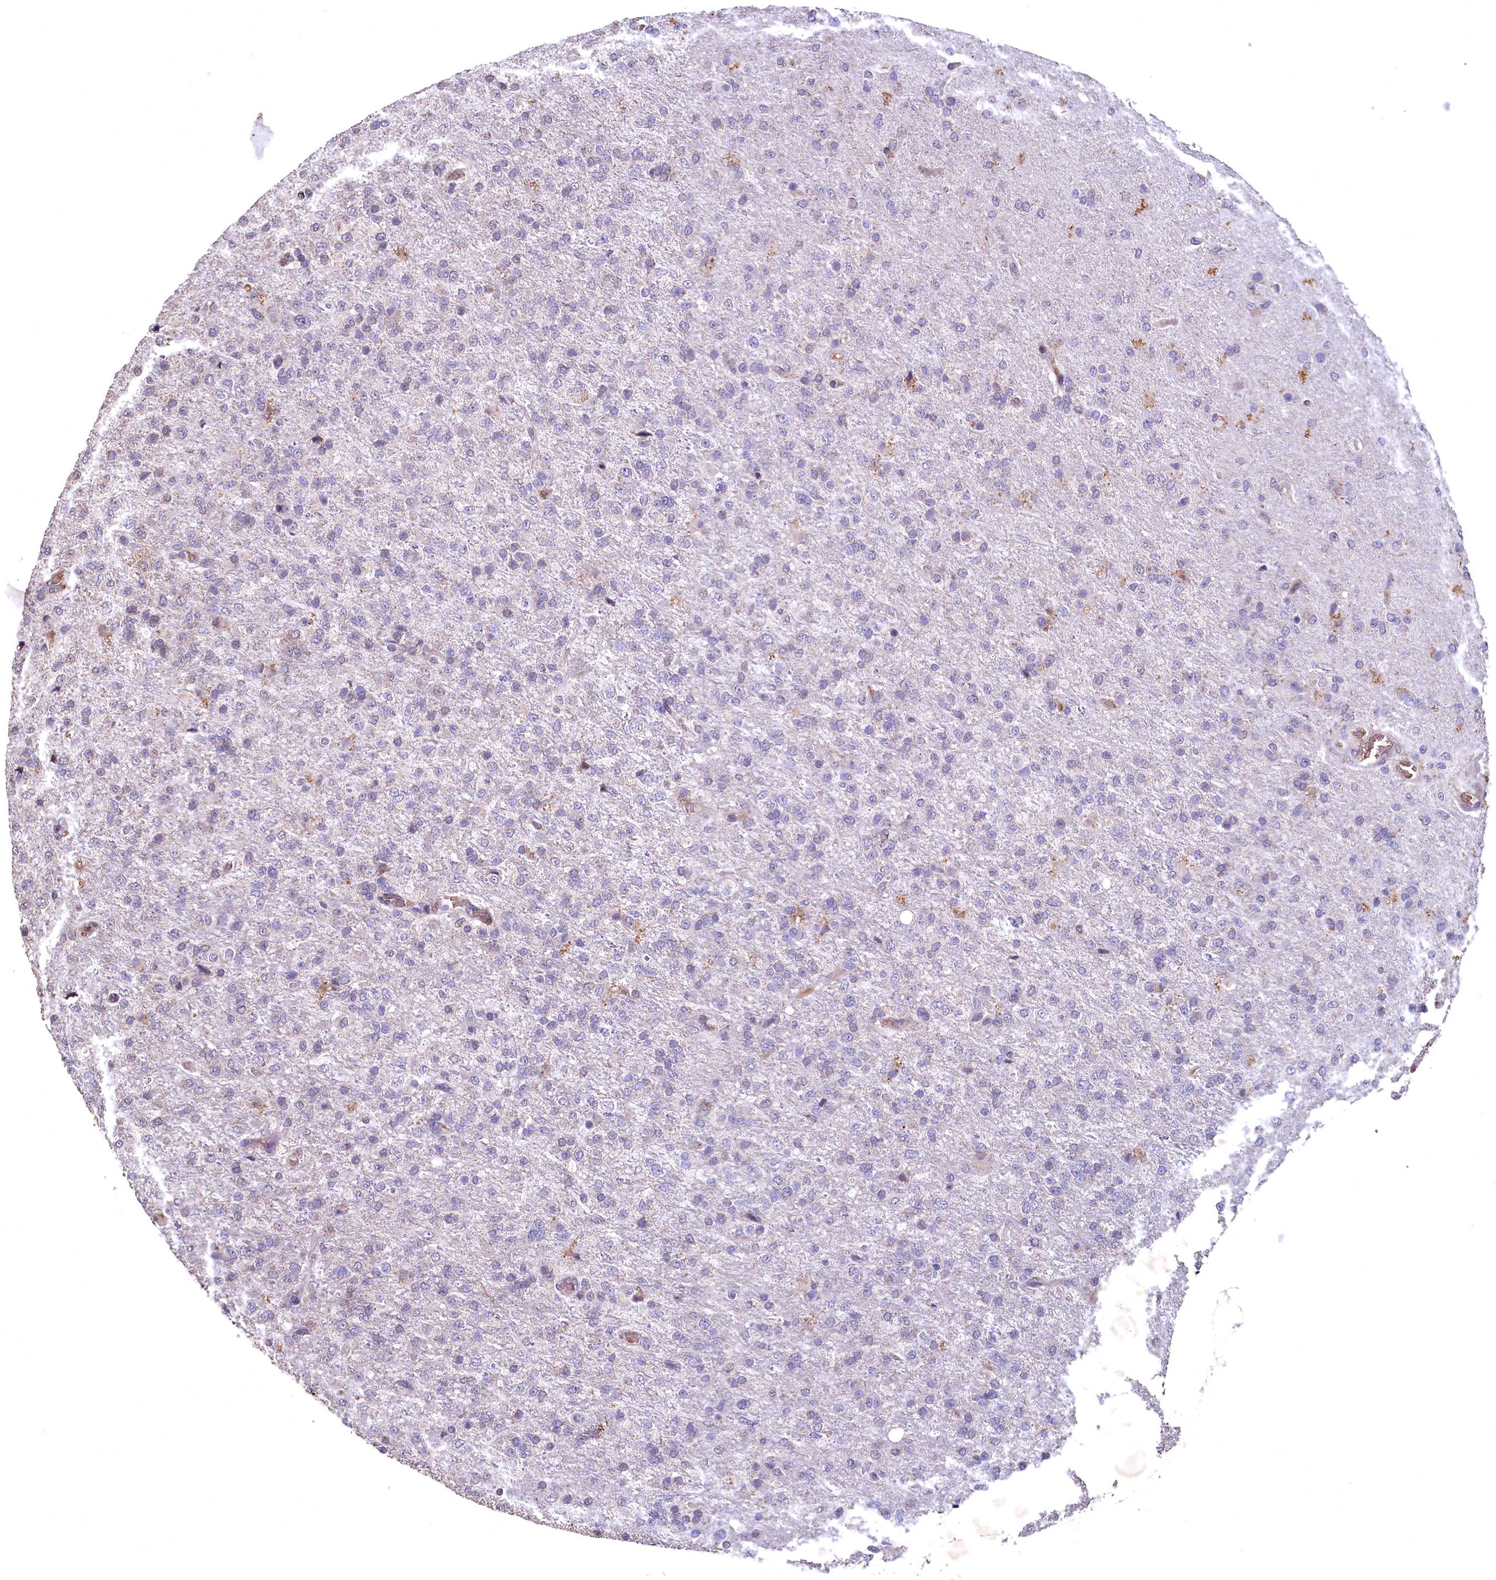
{"staining": {"intensity": "negative", "quantity": "none", "location": "none"}, "tissue": "glioma", "cell_type": "Tumor cells", "image_type": "cancer", "snomed": [{"axis": "morphology", "description": "Glioma, malignant, High grade"}, {"axis": "topography", "description": "Brain"}], "caption": "Tumor cells show no significant expression in glioma.", "gene": "SPTA1", "patient": {"sex": "female", "age": 74}}